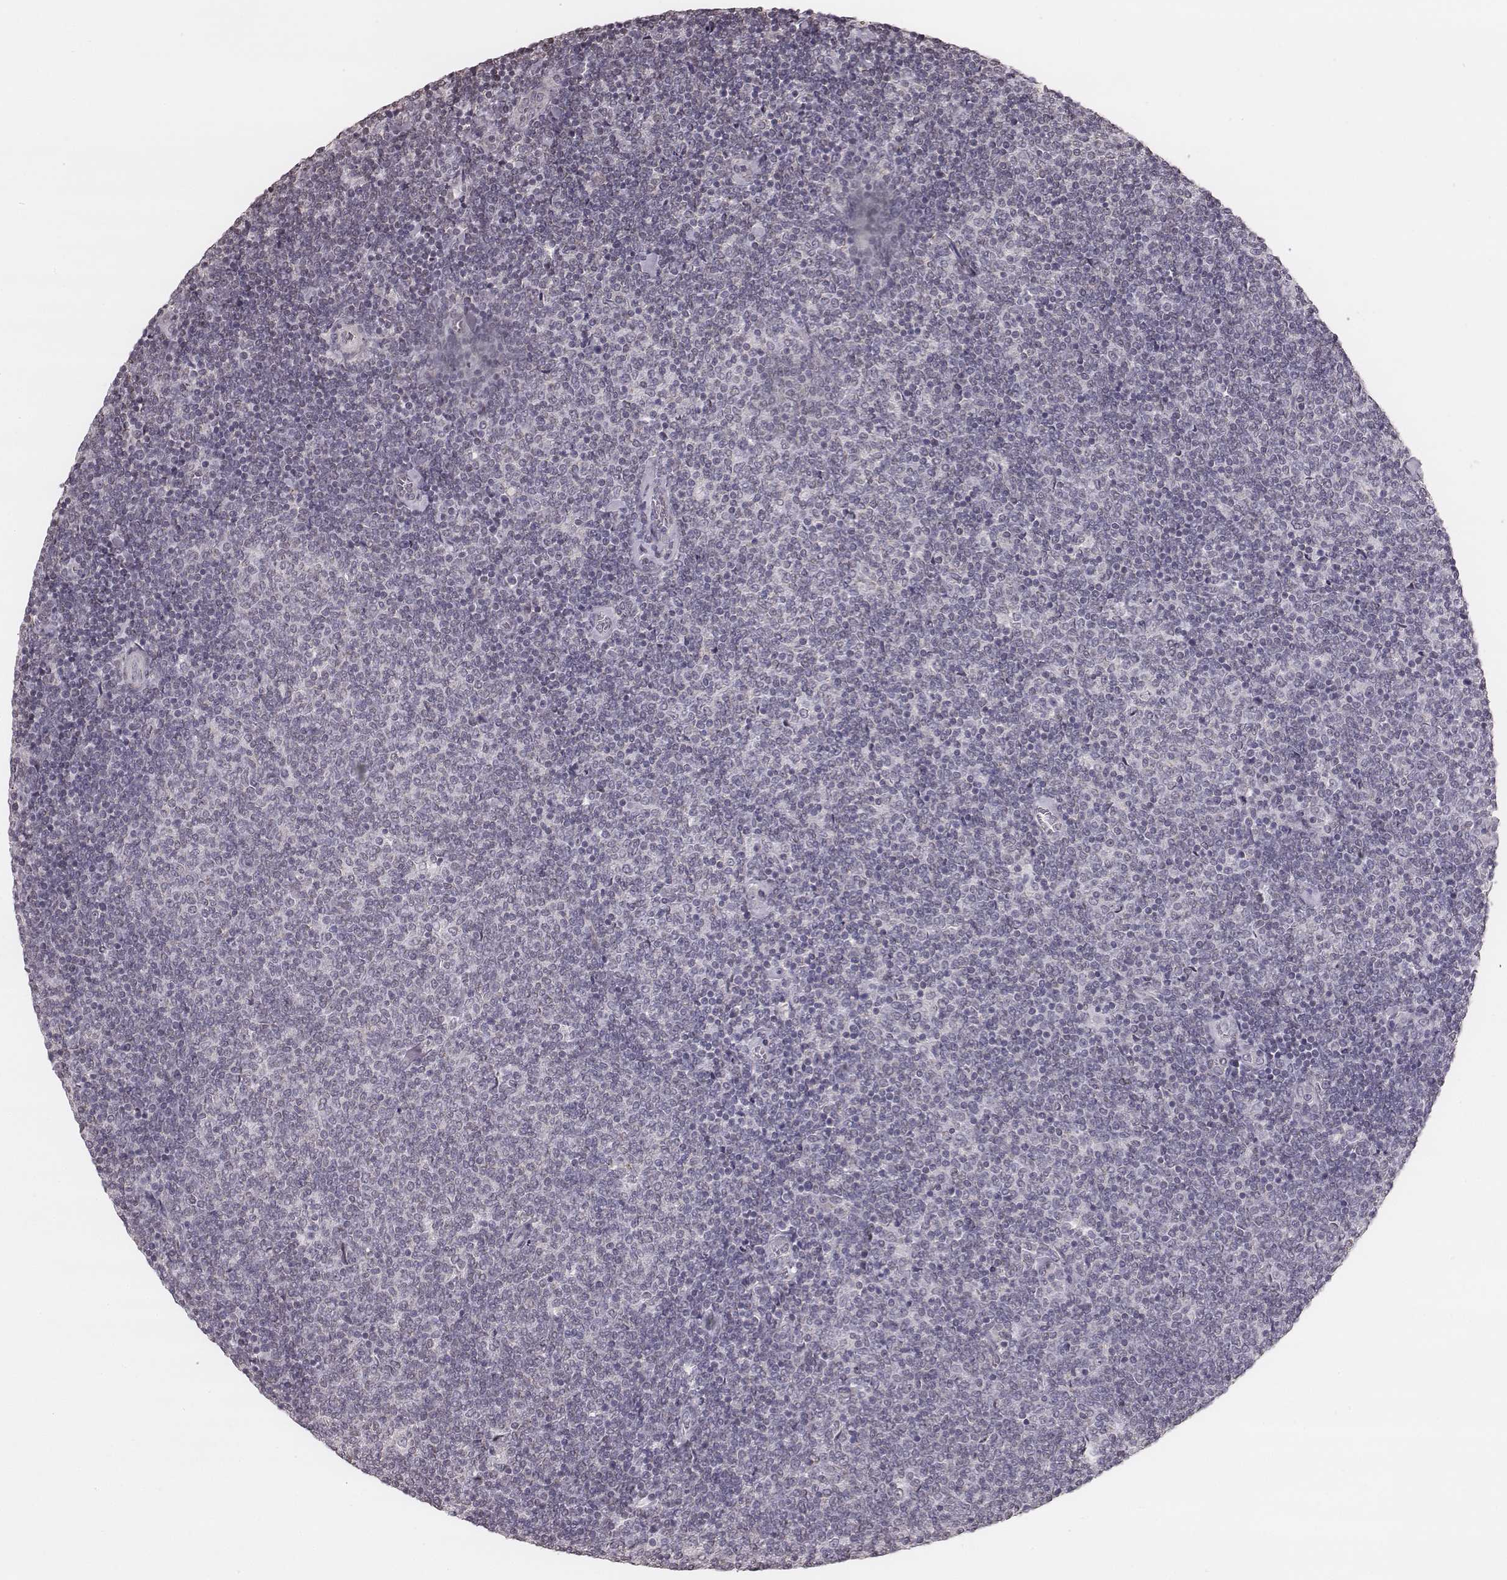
{"staining": {"intensity": "negative", "quantity": "none", "location": "none"}, "tissue": "lymphoma", "cell_type": "Tumor cells", "image_type": "cancer", "snomed": [{"axis": "morphology", "description": "Malignant lymphoma, non-Hodgkin's type, Low grade"}, {"axis": "topography", "description": "Lymph node"}], "caption": "Immunohistochemical staining of lymphoma reveals no significant positivity in tumor cells.", "gene": "SLC7A4", "patient": {"sex": "male", "age": 52}}